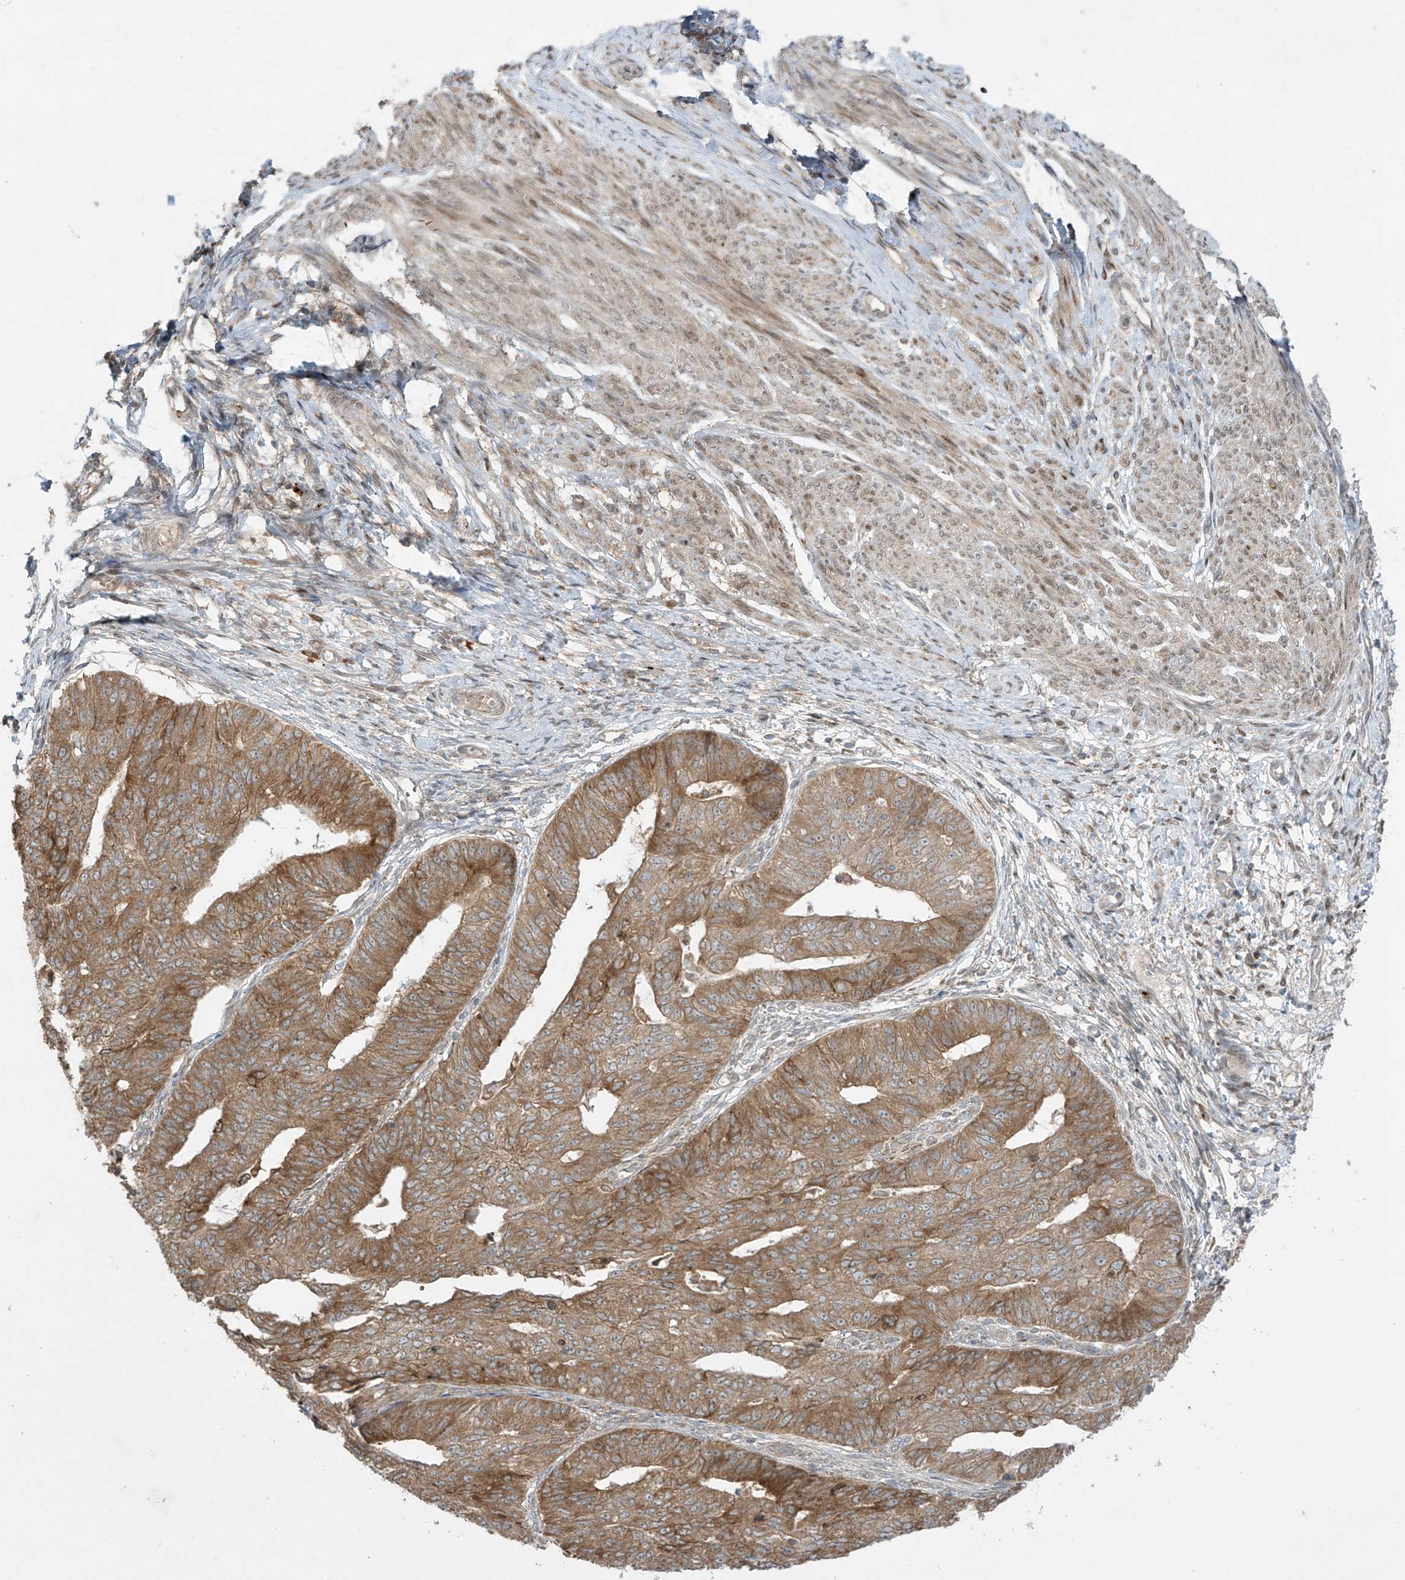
{"staining": {"intensity": "moderate", "quantity": ">75%", "location": "cytoplasmic/membranous"}, "tissue": "endometrial cancer", "cell_type": "Tumor cells", "image_type": "cancer", "snomed": [{"axis": "morphology", "description": "Adenocarcinoma, NOS"}, {"axis": "topography", "description": "Endometrium"}], "caption": "Immunohistochemical staining of endometrial adenocarcinoma reveals medium levels of moderate cytoplasmic/membranous protein expression in approximately >75% of tumor cells.", "gene": "PPAT", "patient": {"sex": "female", "age": 32}}